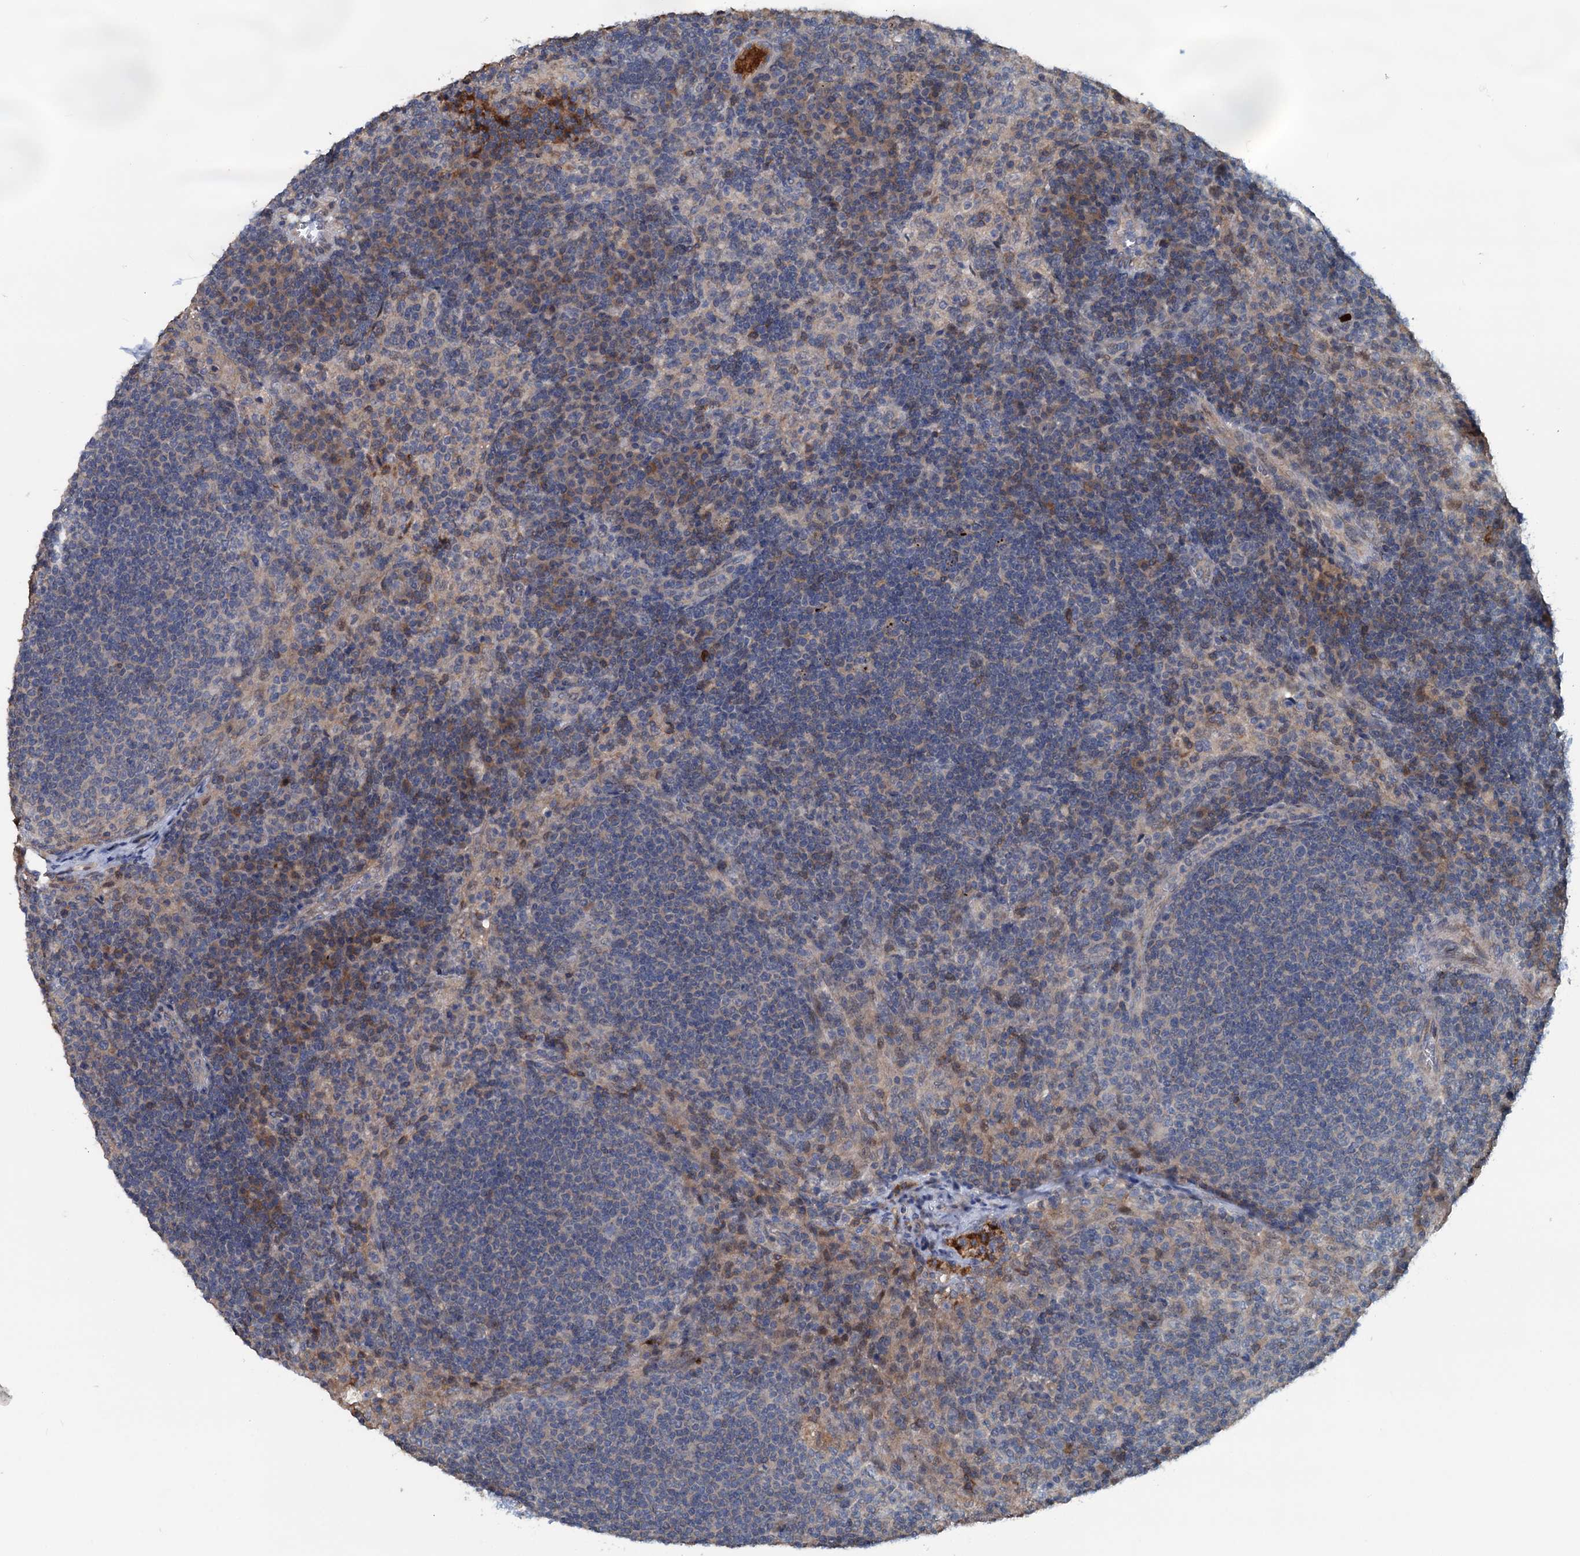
{"staining": {"intensity": "negative", "quantity": "none", "location": "none"}, "tissue": "lymph node", "cell_type": "Germinal center cells", "image_type": "normal", "snomed": [{"axis": "morphology", "description": "Normal tissue, NOS"}, {"axis": "topography", "description": "Lymph node"}], "caption": "IHC photomicrograph of benign lymph node: human lymph node stained with DAB displays no significant protein positivity in germinal center cells. (Stains: DAB (3,3'-diaminobenzidine) immunohistochemistry (IHC) with hematoxylin counter stain, Microscopy: brightfield microscopy at high magnification).", "gene": "TEDC1", "patient": {"sex": "female", "age": 70}}